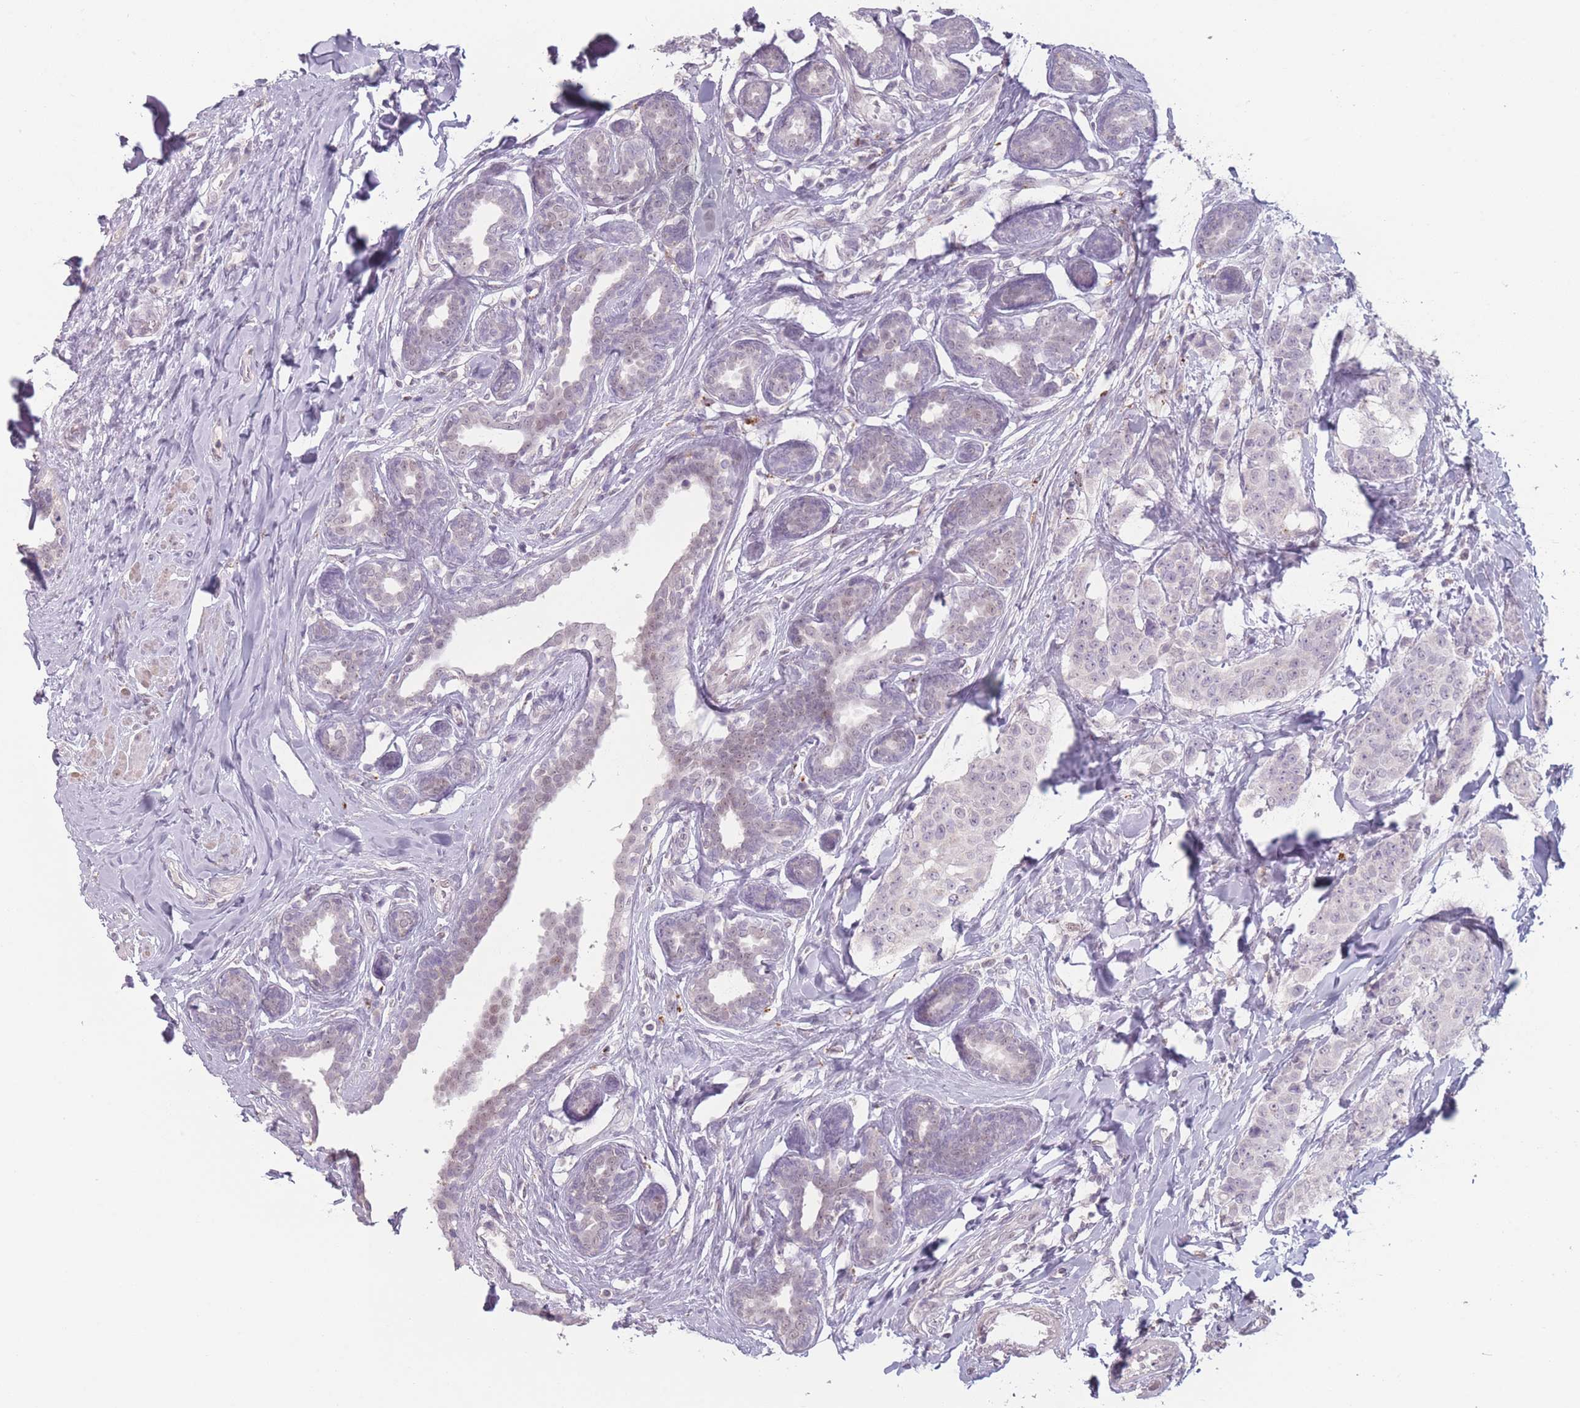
{"staining": {"intensity": "negative", "quantity": "none", "location": "none"}, "tissue": "breast cancer", "cell_type": "Tumor cells", "image_type": "cancer", "snomed": [{"axis": "morphology", "description": "Duct carcinoma"}, {"axis": "topography", "description": "Breast"}], "caption": "Tumor cells are negative for brown protein staining in breast invasive ductal carcinoma.", "gene": "OR10C1", "patient": {"sex": "female", "age": 40}}